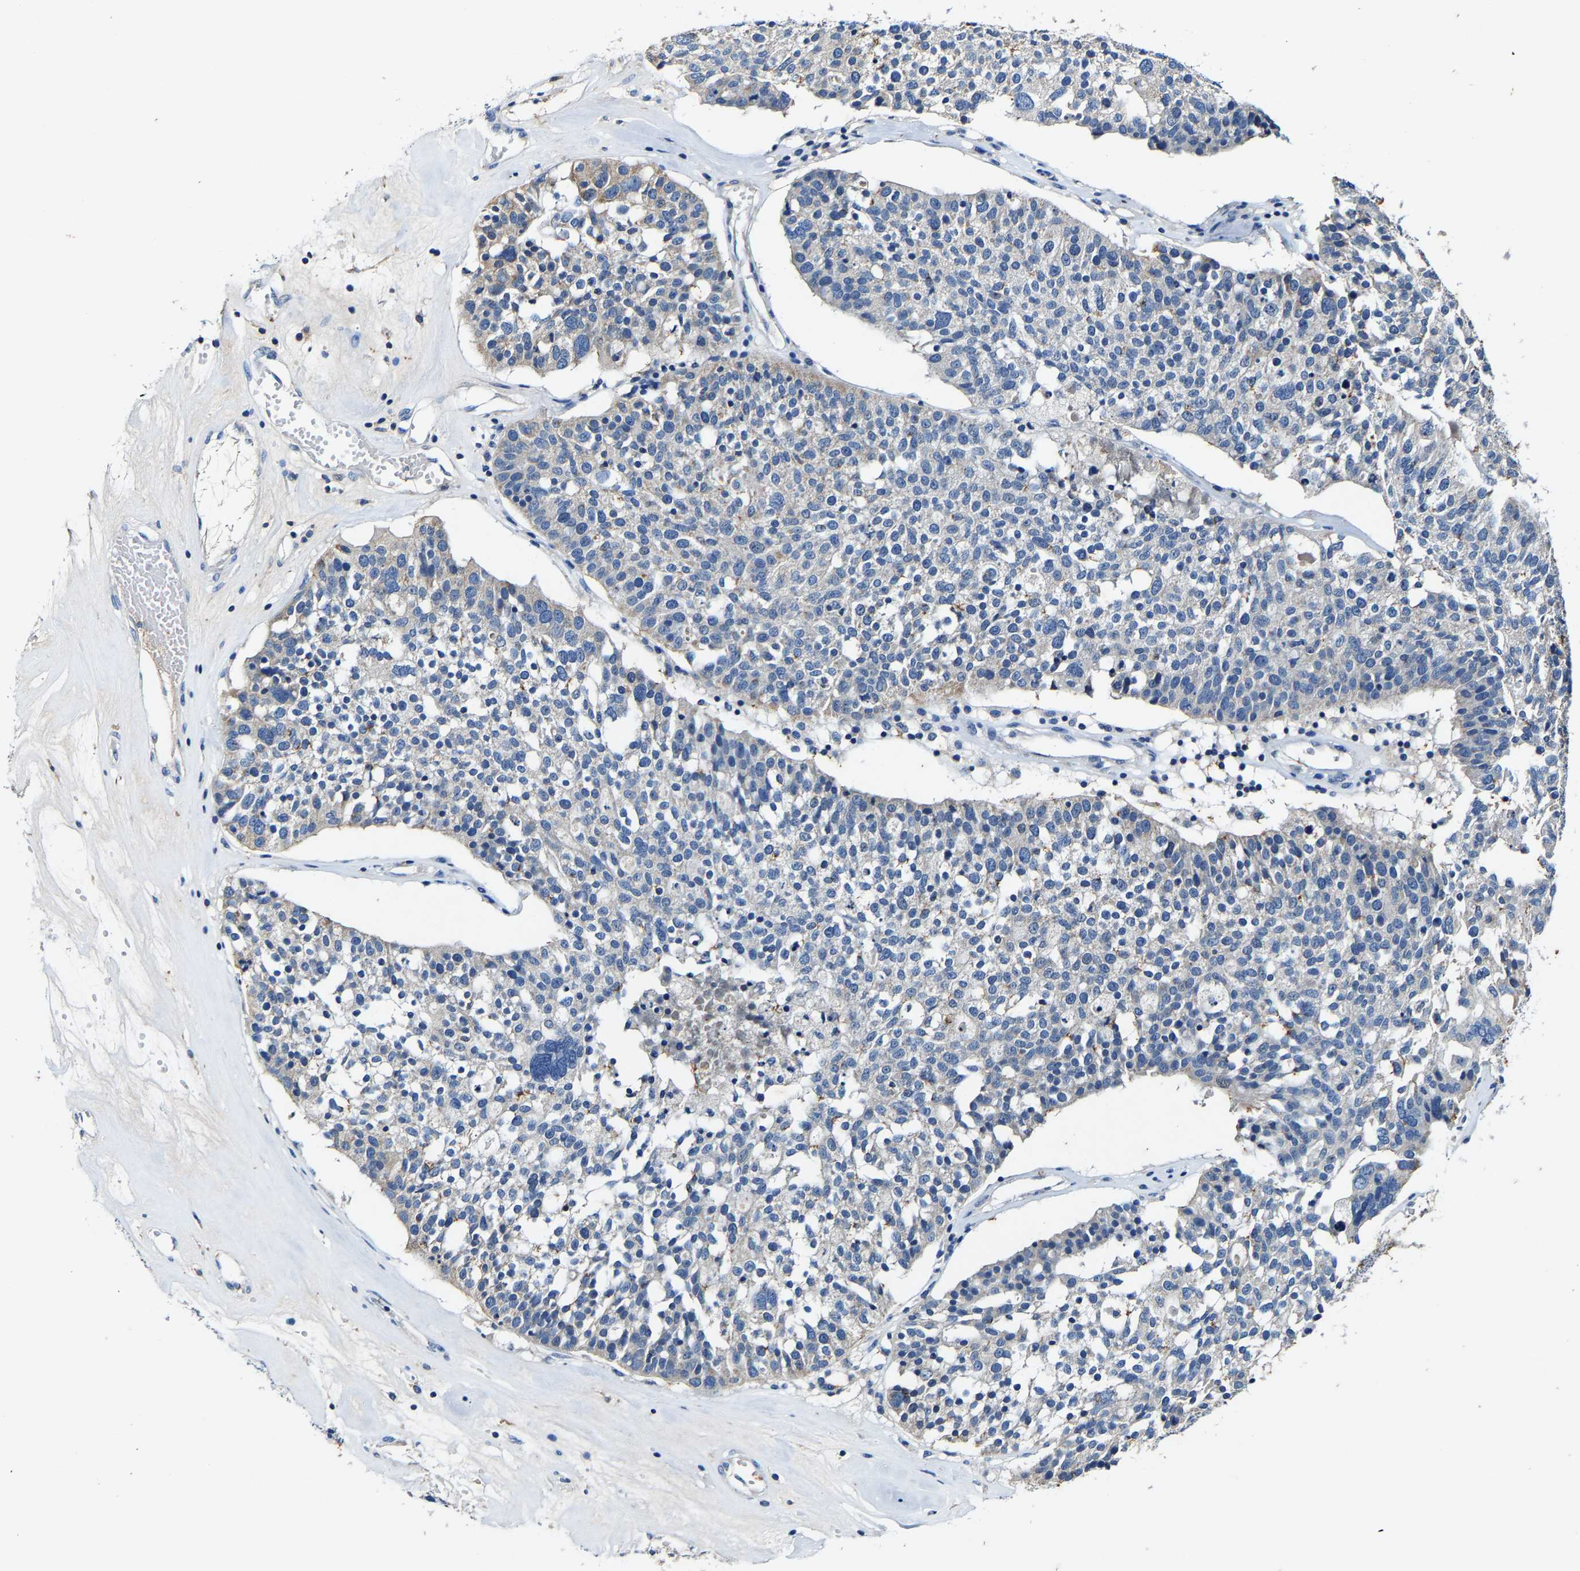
{"staining": {"intensity": "negative", "quantity": "none", "location": "none"}, "tissue": "ovarian cancer", "cell_type": "Tumor cells", "image_type": "cancer", "snomed": [{"axis": "morphology", "description": "Cystadenocarcinoma, serous, NOS"}, {"axis": "topography", "description": "Ovary"}], "caption": "Immunohistochemistry of human ovarian cancer (serous cystadenocarcinoma) demonstrates no positivity in tumor cells.", "gene": "SLC25A25", "patient": {"sex": "female", "age": 59}}